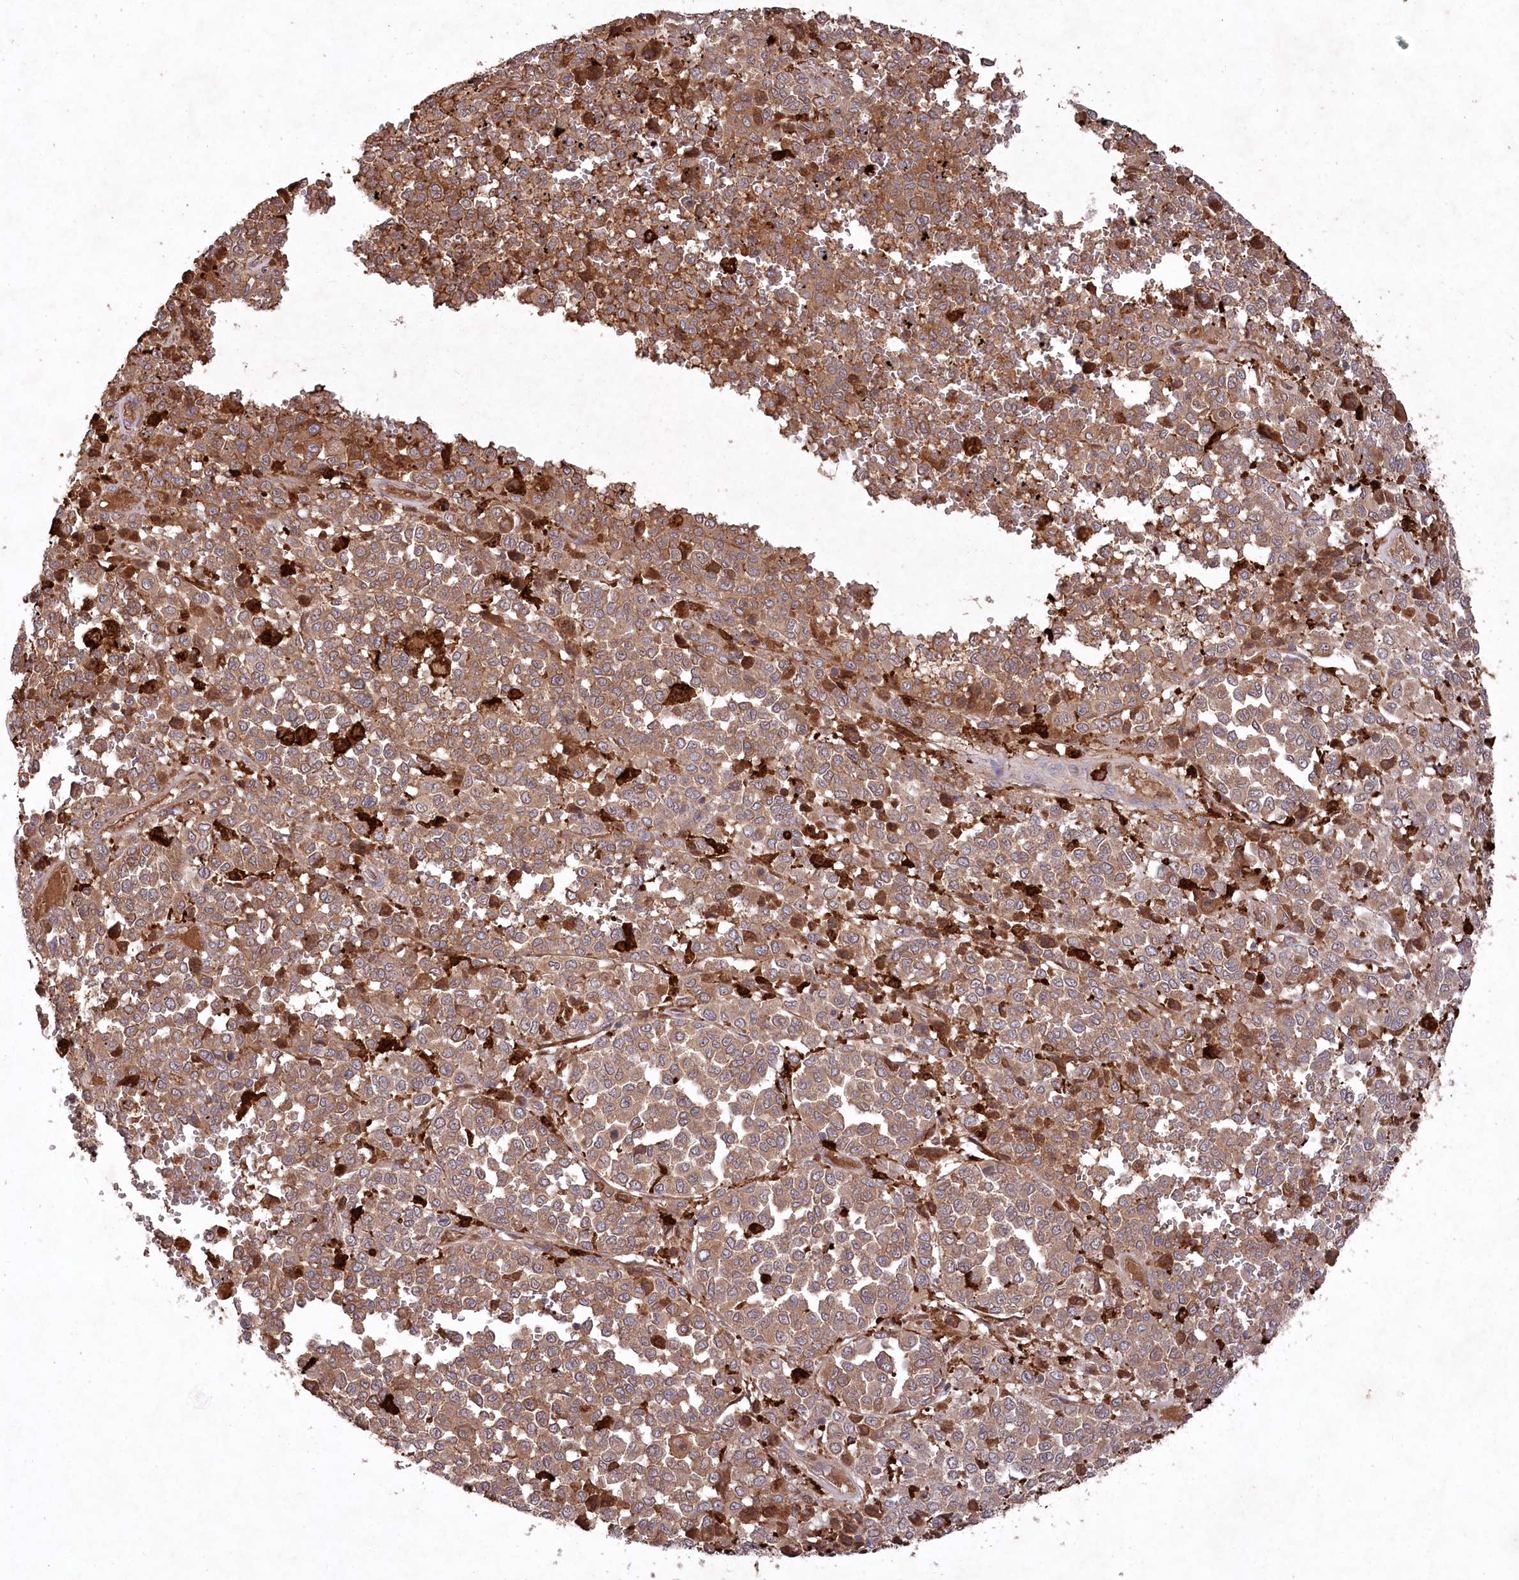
{"staining": {"intensity": "moderate", "quantity": ">75%", "location": "cytoplasmic/membranous"}, "tissue": "melanoma", "cell_type": "Tumor cells", "image_type": "cancer", "snomed": [{"axis": "morphology", "description": "Malignant melanoma, Metastatic site"}, {"axis": "topography", "description": "Pancreas"}], "caption": "Immunohistochemistry (IHC) micrograph of neoplastic tissue: human melanoma stained using IHC demonstrates medium levels of moderate protein expression localized specifically in the cytoplasmic/membranous of tumor cells, appearing as a cytoplasmic/membranous brown color.", "gene": "PPP1R21", "patient": {"sex": "female", "age": 30}}